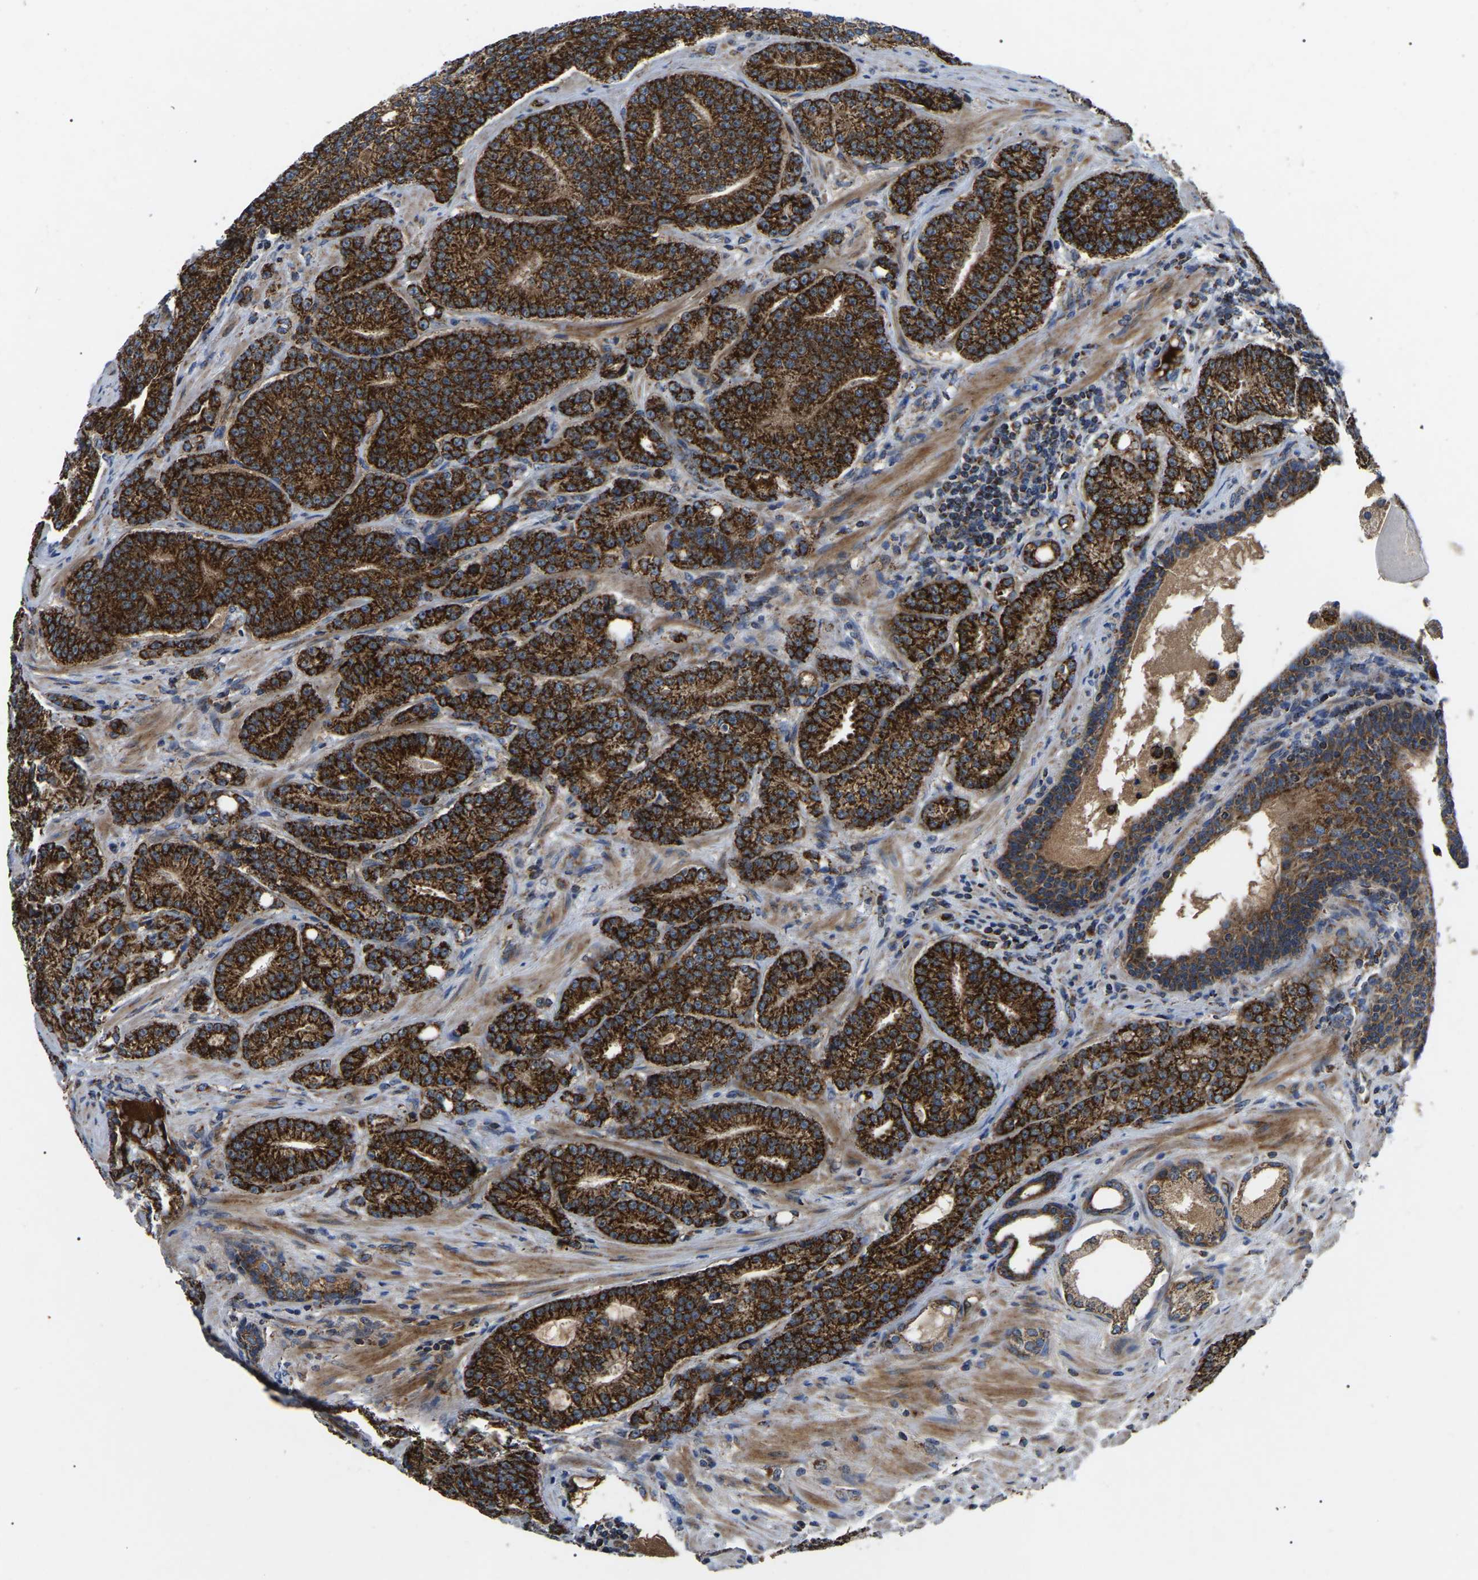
{"staining": {"intensity": "strong", "quantity": ">75%", "location": "cytoplasmic/membranous"}, "tissue": "prostate cancer", "cell_type": "Tumor cells", "image_type": "cancer", "snomed": [{"axis": "morphology", "description": "Adenocarcinoma, High grade"}, {"axis": "topography", "description": "Prostate"}], "caption": "Prostate cancer stained with DAB immunohistochemistry (IHC) displays high levels of strong cytoplasmic/membranous expression in about >75% of tumor cells.", "gene": "PPM1E", "patient": {"sex": "male", "age": 61}}